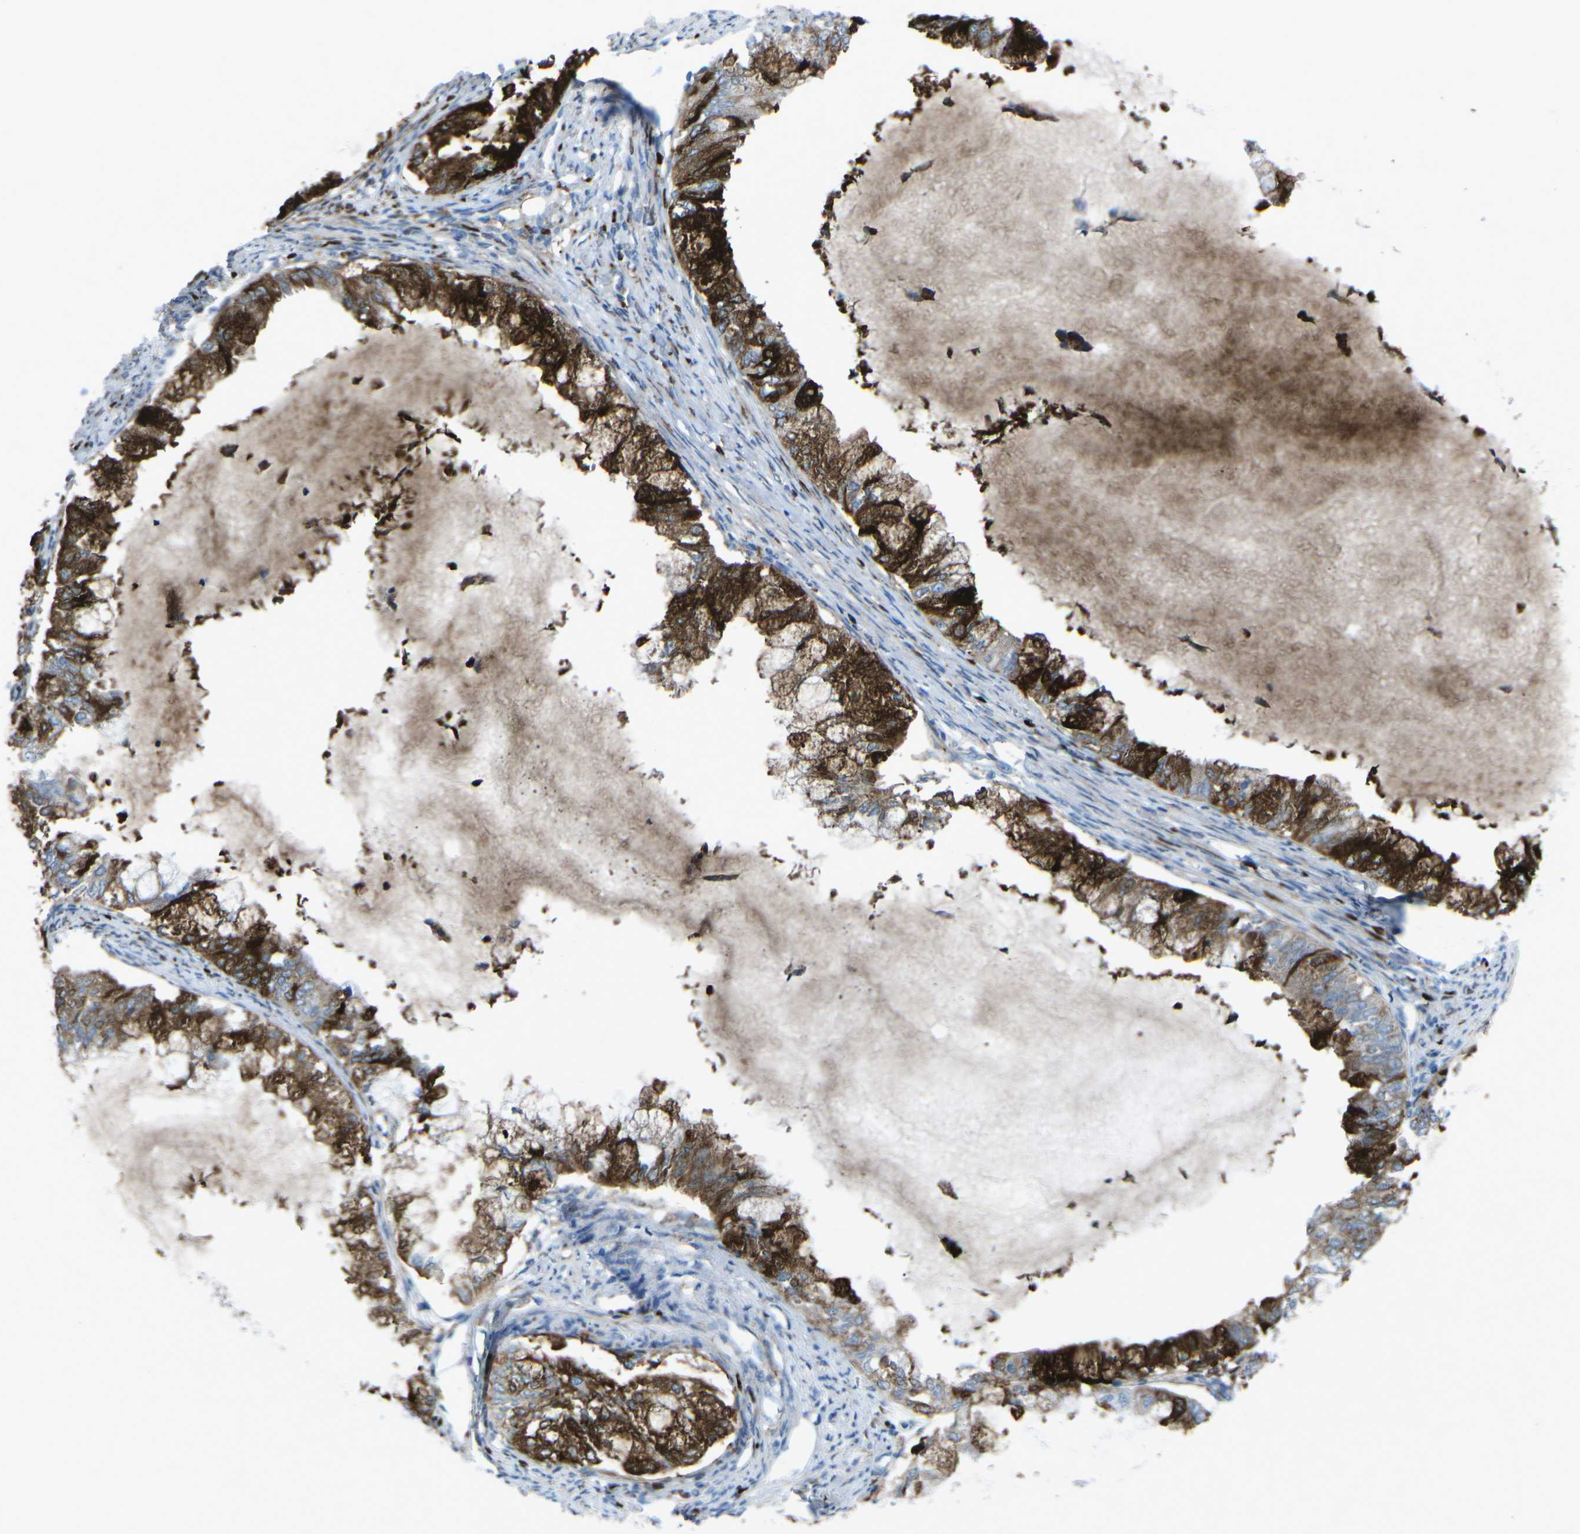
{"staining": {"intensity": "strong", "quantity": ">75%", "location": "cytoplasmic/membranous"}, "tissue": "endometrial cancer", "cell_type": "Tumor cells", "image_type": "cancer", "snomed": [{"axis": "morphology", "description": "Adenocarcinoma, NOS"}, {"axis": "topography", "description": "Endometrium"}], "caption": "Immunohistochemical staining of adenocarcinoma (endometrial) shows high levels of strong cytoplasmic/membranous staining in approximately >75% of tumor cells.", "gene": "STK11", "patient": {"sex": "female", "age": 86}}